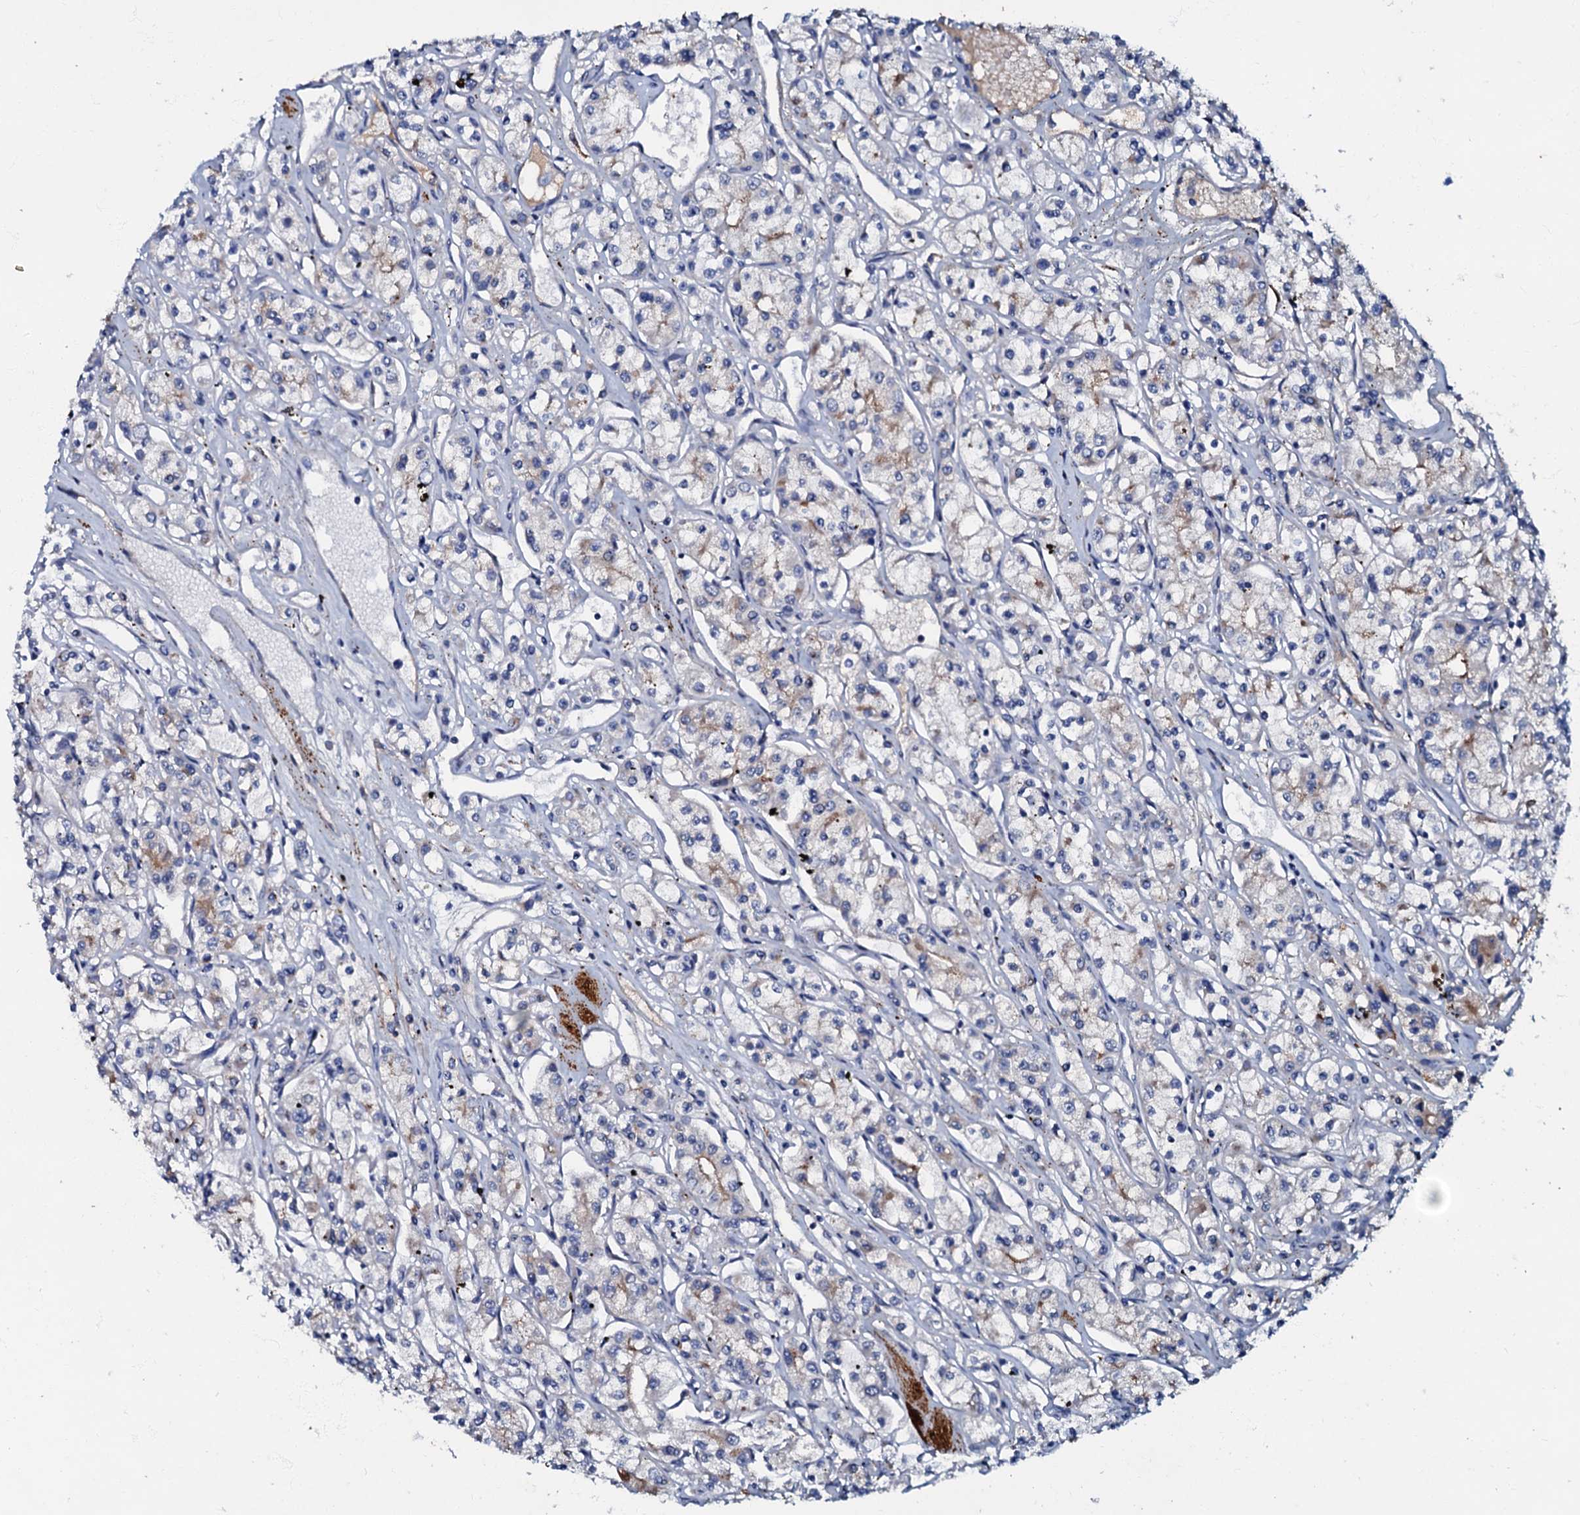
{"staining": {"intensity": "negative", "quantity": "none", "location": "none"}, "tissue": "renal cancer", "cell_type": "Tumor cells", "image_type": "cancer", "snomed": [{"axis": "morphology", "description": "Adenocarcinoma, NOS"}, {"axis": "topography", "description": "Kidney"}], "caption": "This is an IHC image of human renal cancer. There is no positivity in tumor cells.", "gene": "MANSC4", "patient": {"sex": "female", "age": 59}}